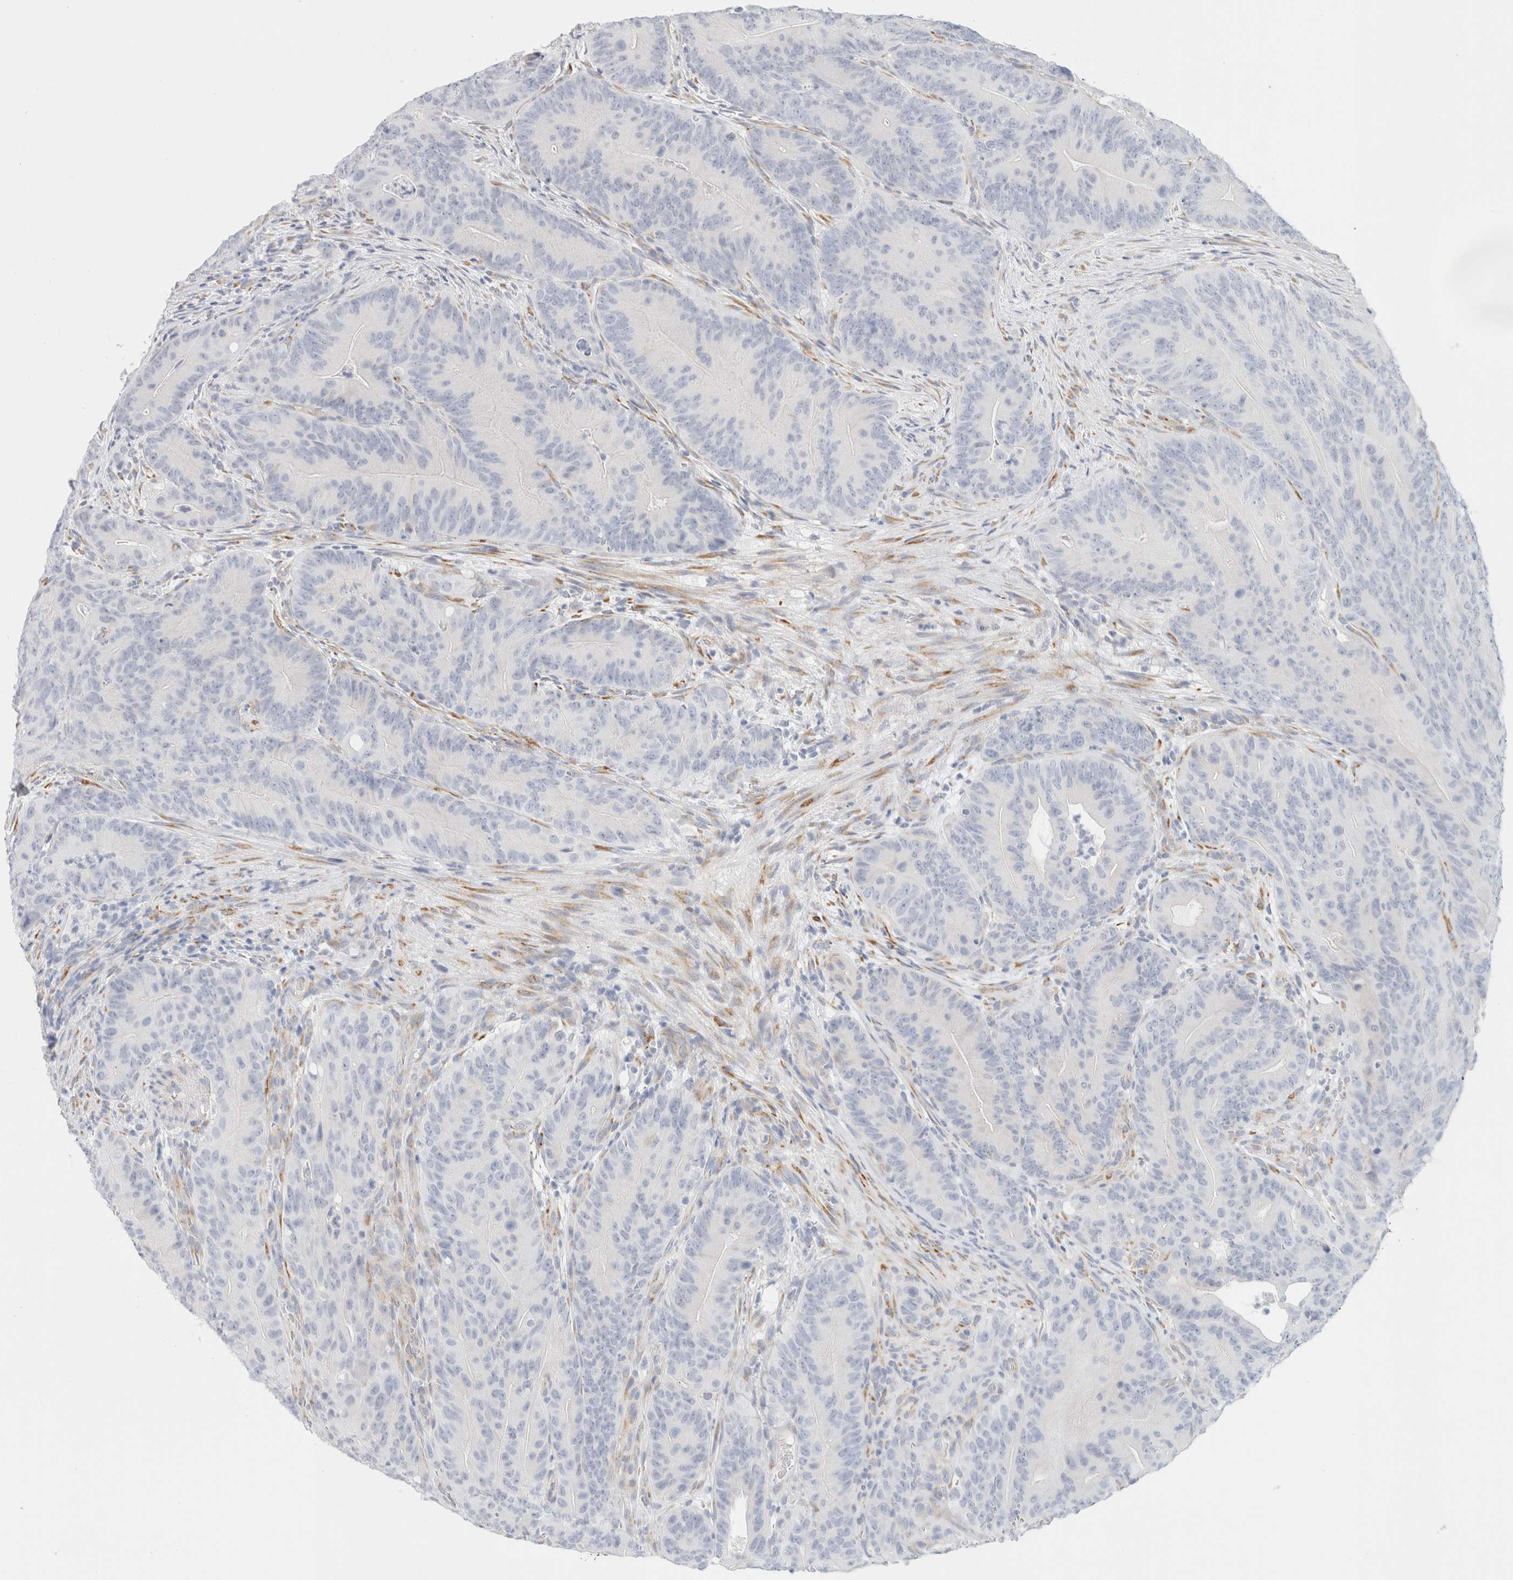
{"staining": {"intensity": "negative", "quantity": "none", "location": "none"}, "tissue": "colorectal cancer", "cell_type": "Tumor cells", "image_type": "cancer", "snomed": [{"axis": "morphology", "description": "Normal tissue, NOS"}, {"axis": "topography", "description": "Colon"}], "caption": "Colorectal cancer was stained to show a protein in brown. There is no significant expression in tumor cells. The staining is performed using DAB (3,3'-diaminobenzidine) brown chromogen with nuclei counter-stained in using hematoxylin.", "gene": "RTN4", "patient": {"sex": "female", "age": 82}}